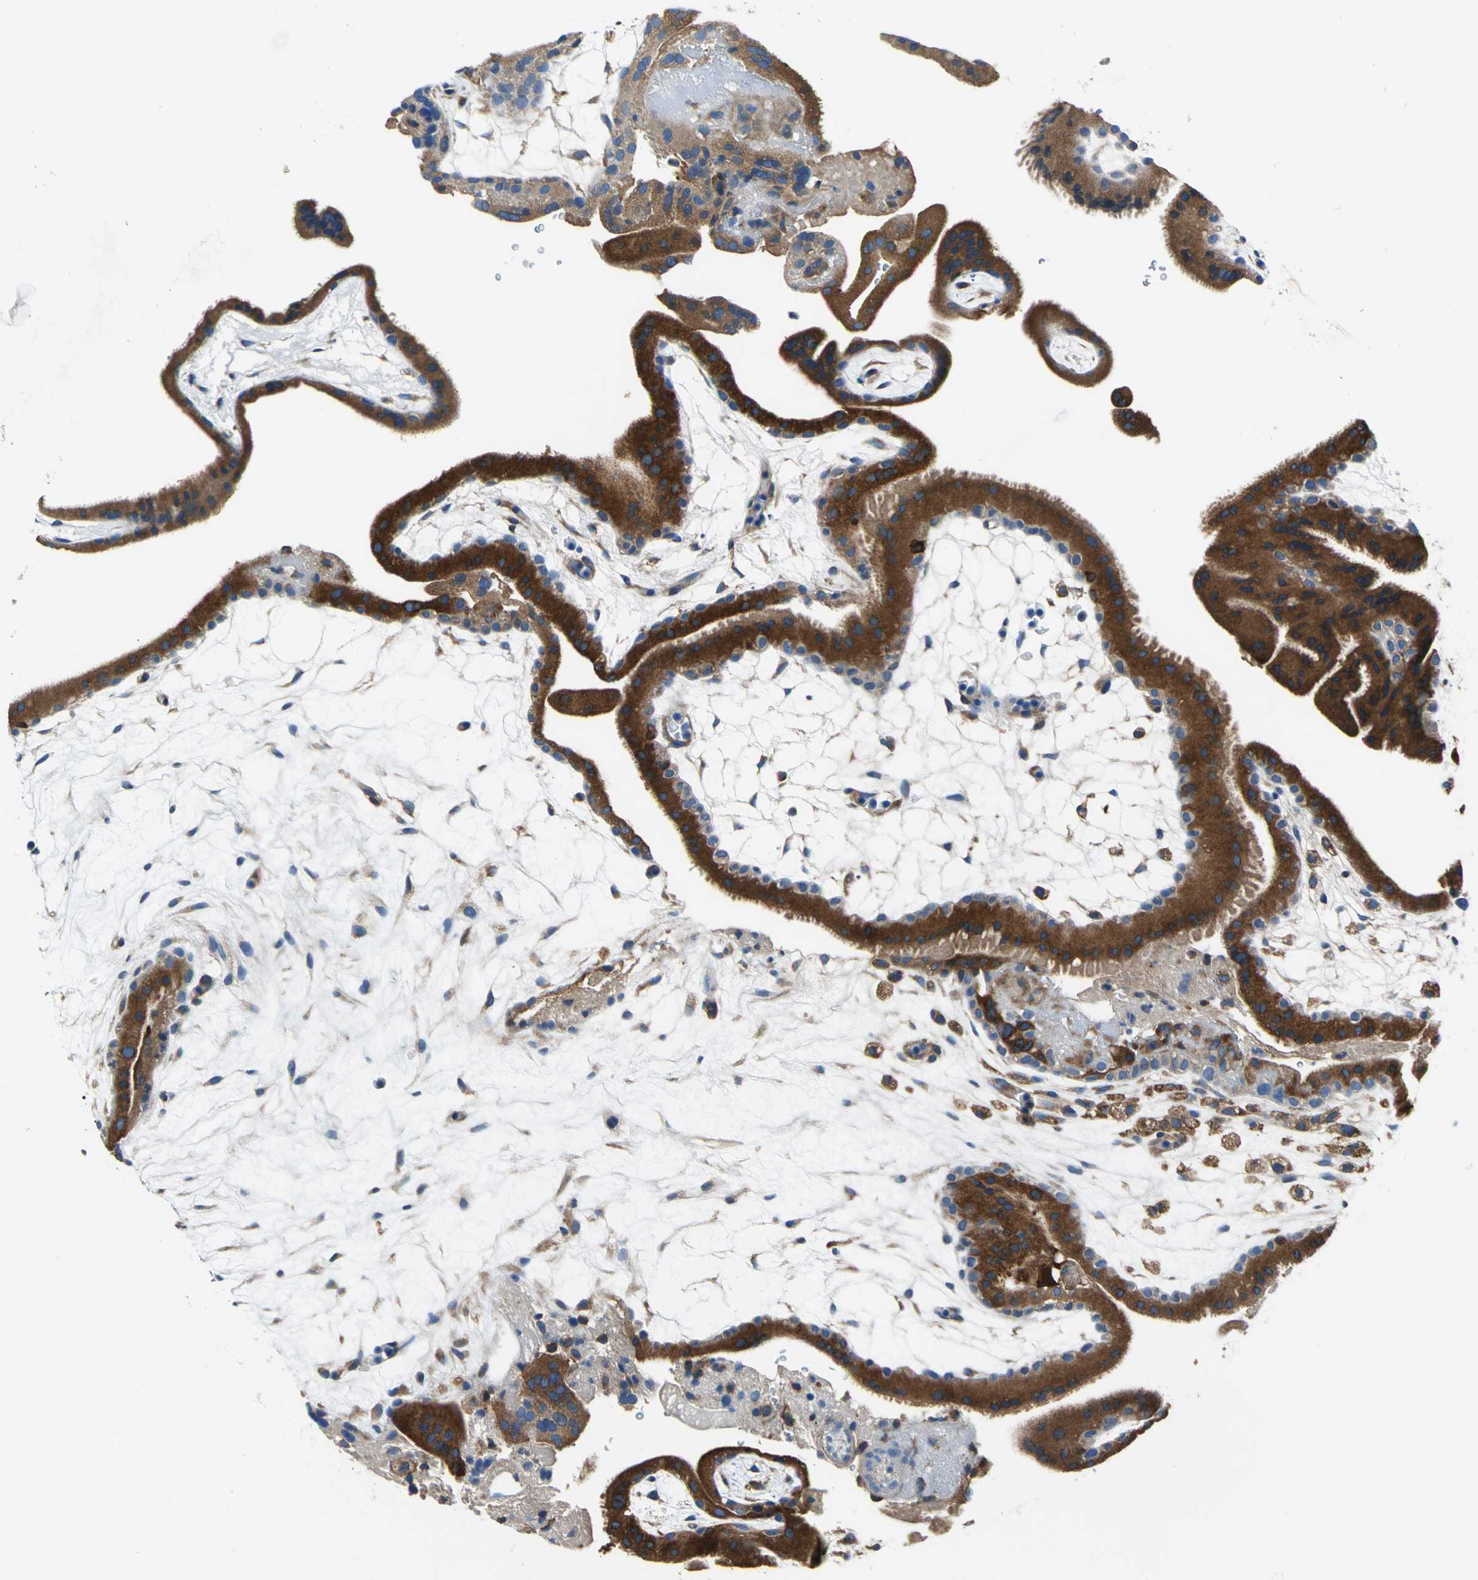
{"staining": {"intensity": "strong", "quantity": ">75%", "location": "cytoplasmic/membranous"}, "tissue": "placenta", "cell_type": "Trophoblastic cells", "image_type": "normal", "snomed": [{"axis": "morphology", "description": "Normal tissue, NOS"}, {"axis": "topography", "description": "Placenta"}], "caption": "The photomicrograph reveals staining of unremarkable placenta, revealing strong cytoplasmic/membranous protein staining (brown color) within trophoblastic cells. (DAB (3,3'-diaminobenzidine) IHC with brightfield microscopy, high magnification).", "gene": "TRIM25", "patient": {"sex": "female", "age": 19}}